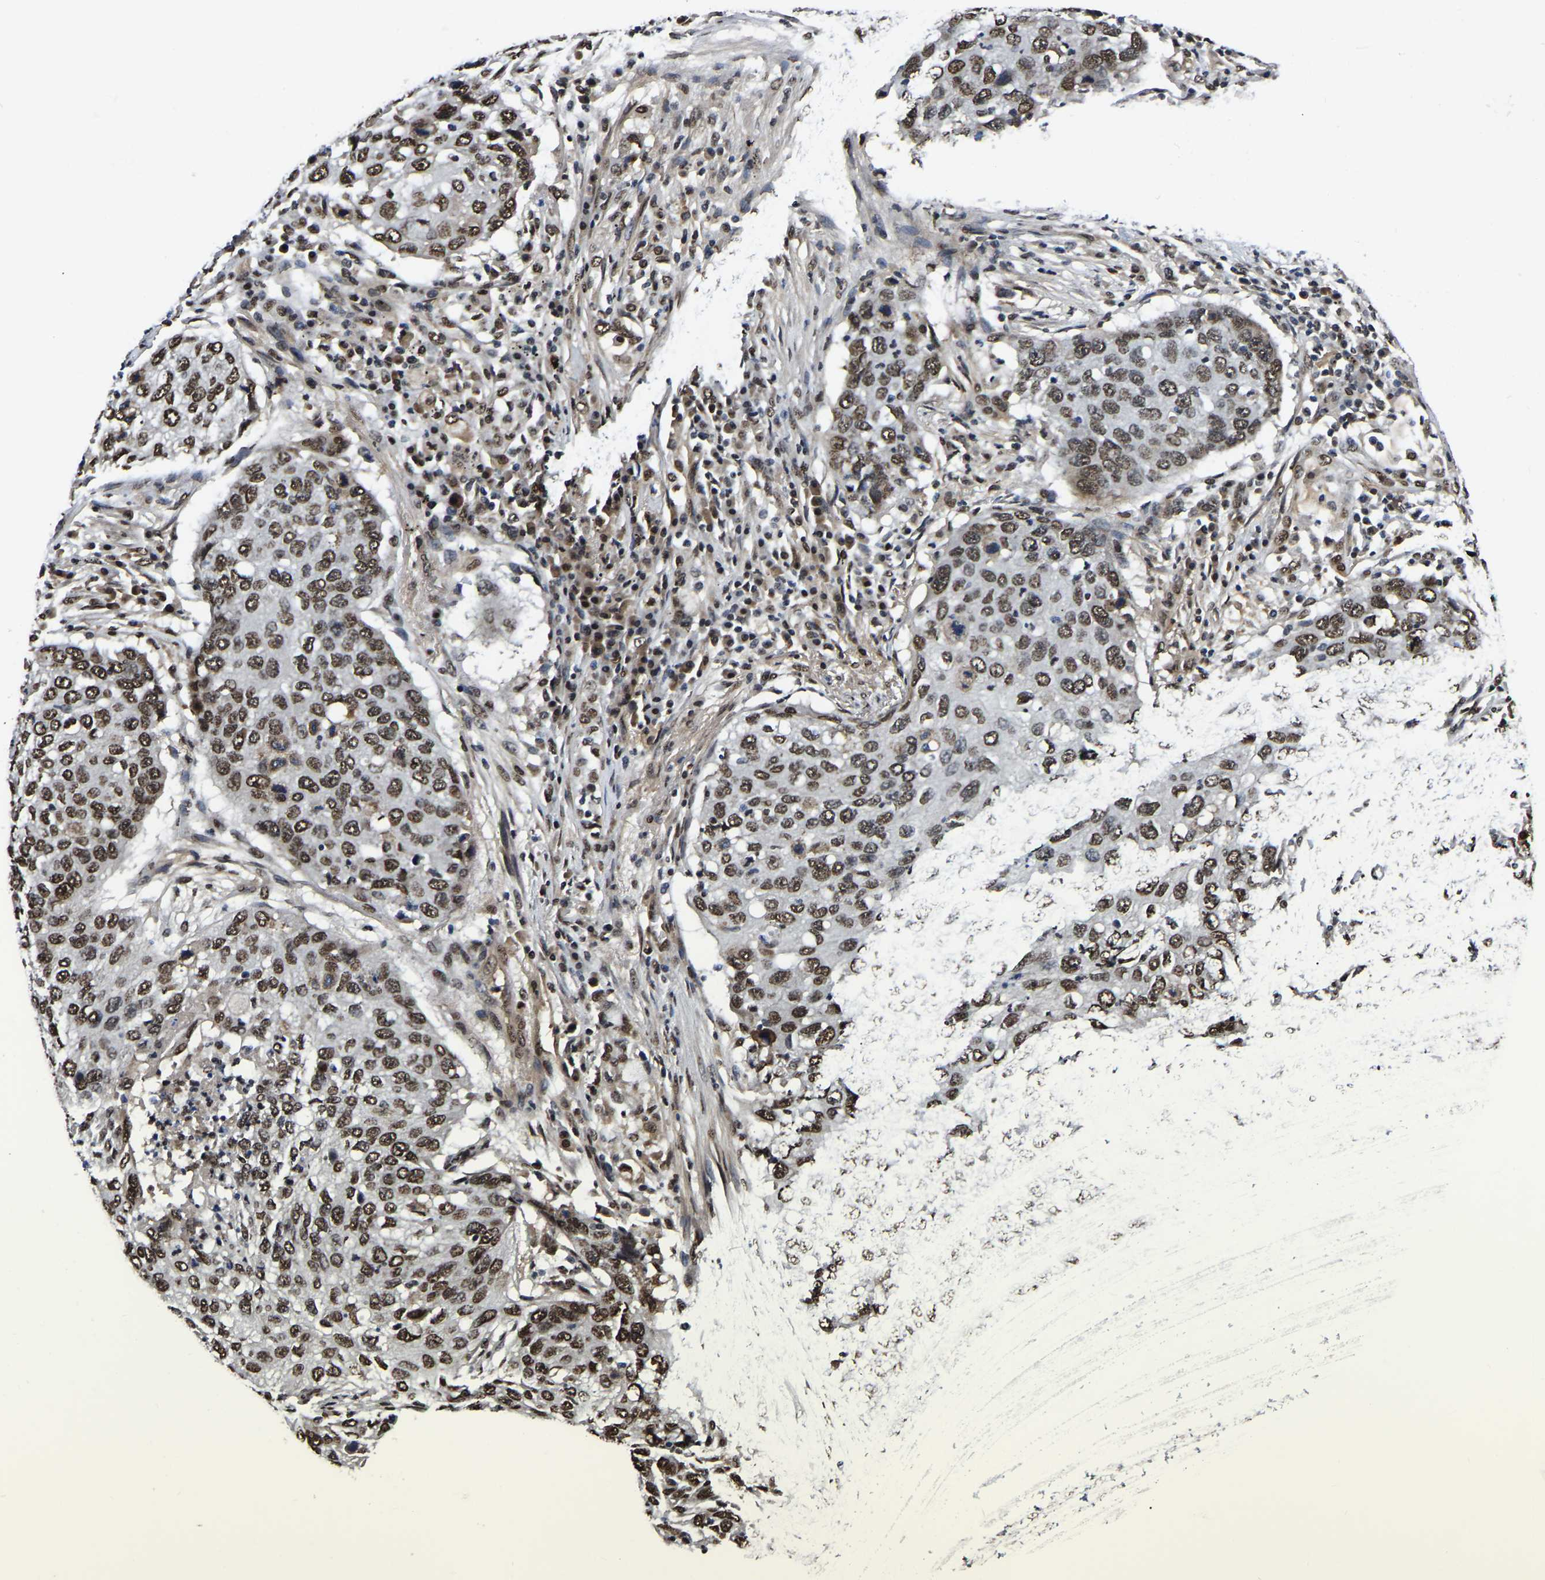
{"staining": {"intensity": "strong", "quantity": ">75%", "location": "nuclear"}, "tissue": "lung cancer", "cell_type": "Tumor cells", "image_type": "cancer", "snomed": [{"axis": "morphology", "description": "Squamous cell carcinoma, NOS"}, {"axis": "topography", "description": "Lung"}], "caption": "A brown stain labels strong nuclear expression of a protein in human lung squamous cell carcinoma tumor cells.", "gene": "TRIM35", "patient": {"sex": "female", "age": 63}}